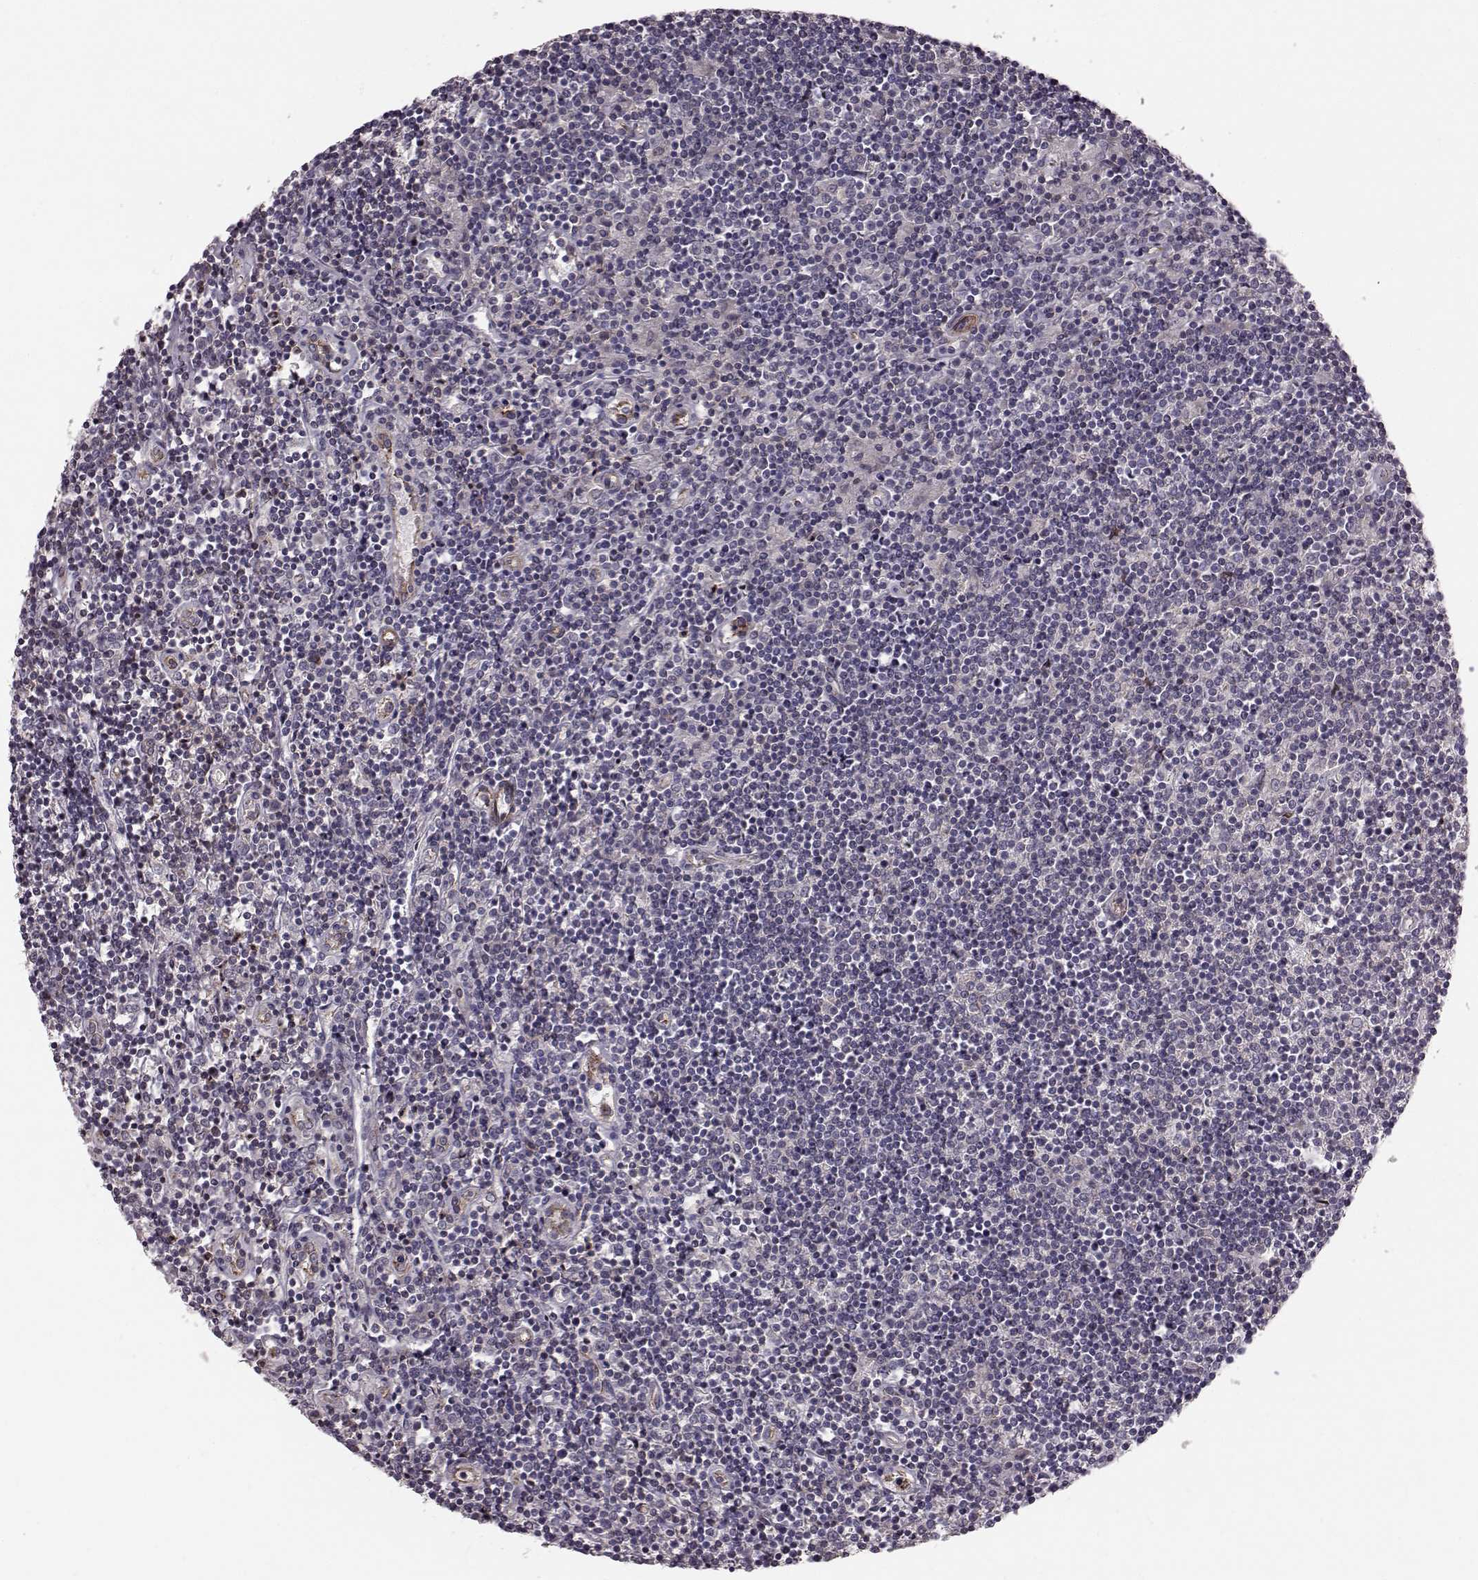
{"staining": {"intensity": "negative", "quantity": "none", "location": "none"}, "tissue": "lymphoma", "cell_type": "Tumor cells", "image_type": "cancer", "snomed": [{"axis": "morphology", "description": "Hodgkin's disease, NOS"}, {"axis": "topography", "description": "Lymph node"}], "caption": "High power microscopy image of an immunohistochemistry photomicrograph of lymphoma, revealing no significant expression in tumor cells.", "gene": "SLC22A18", "patient": {"sex": "male", "age": 40}}